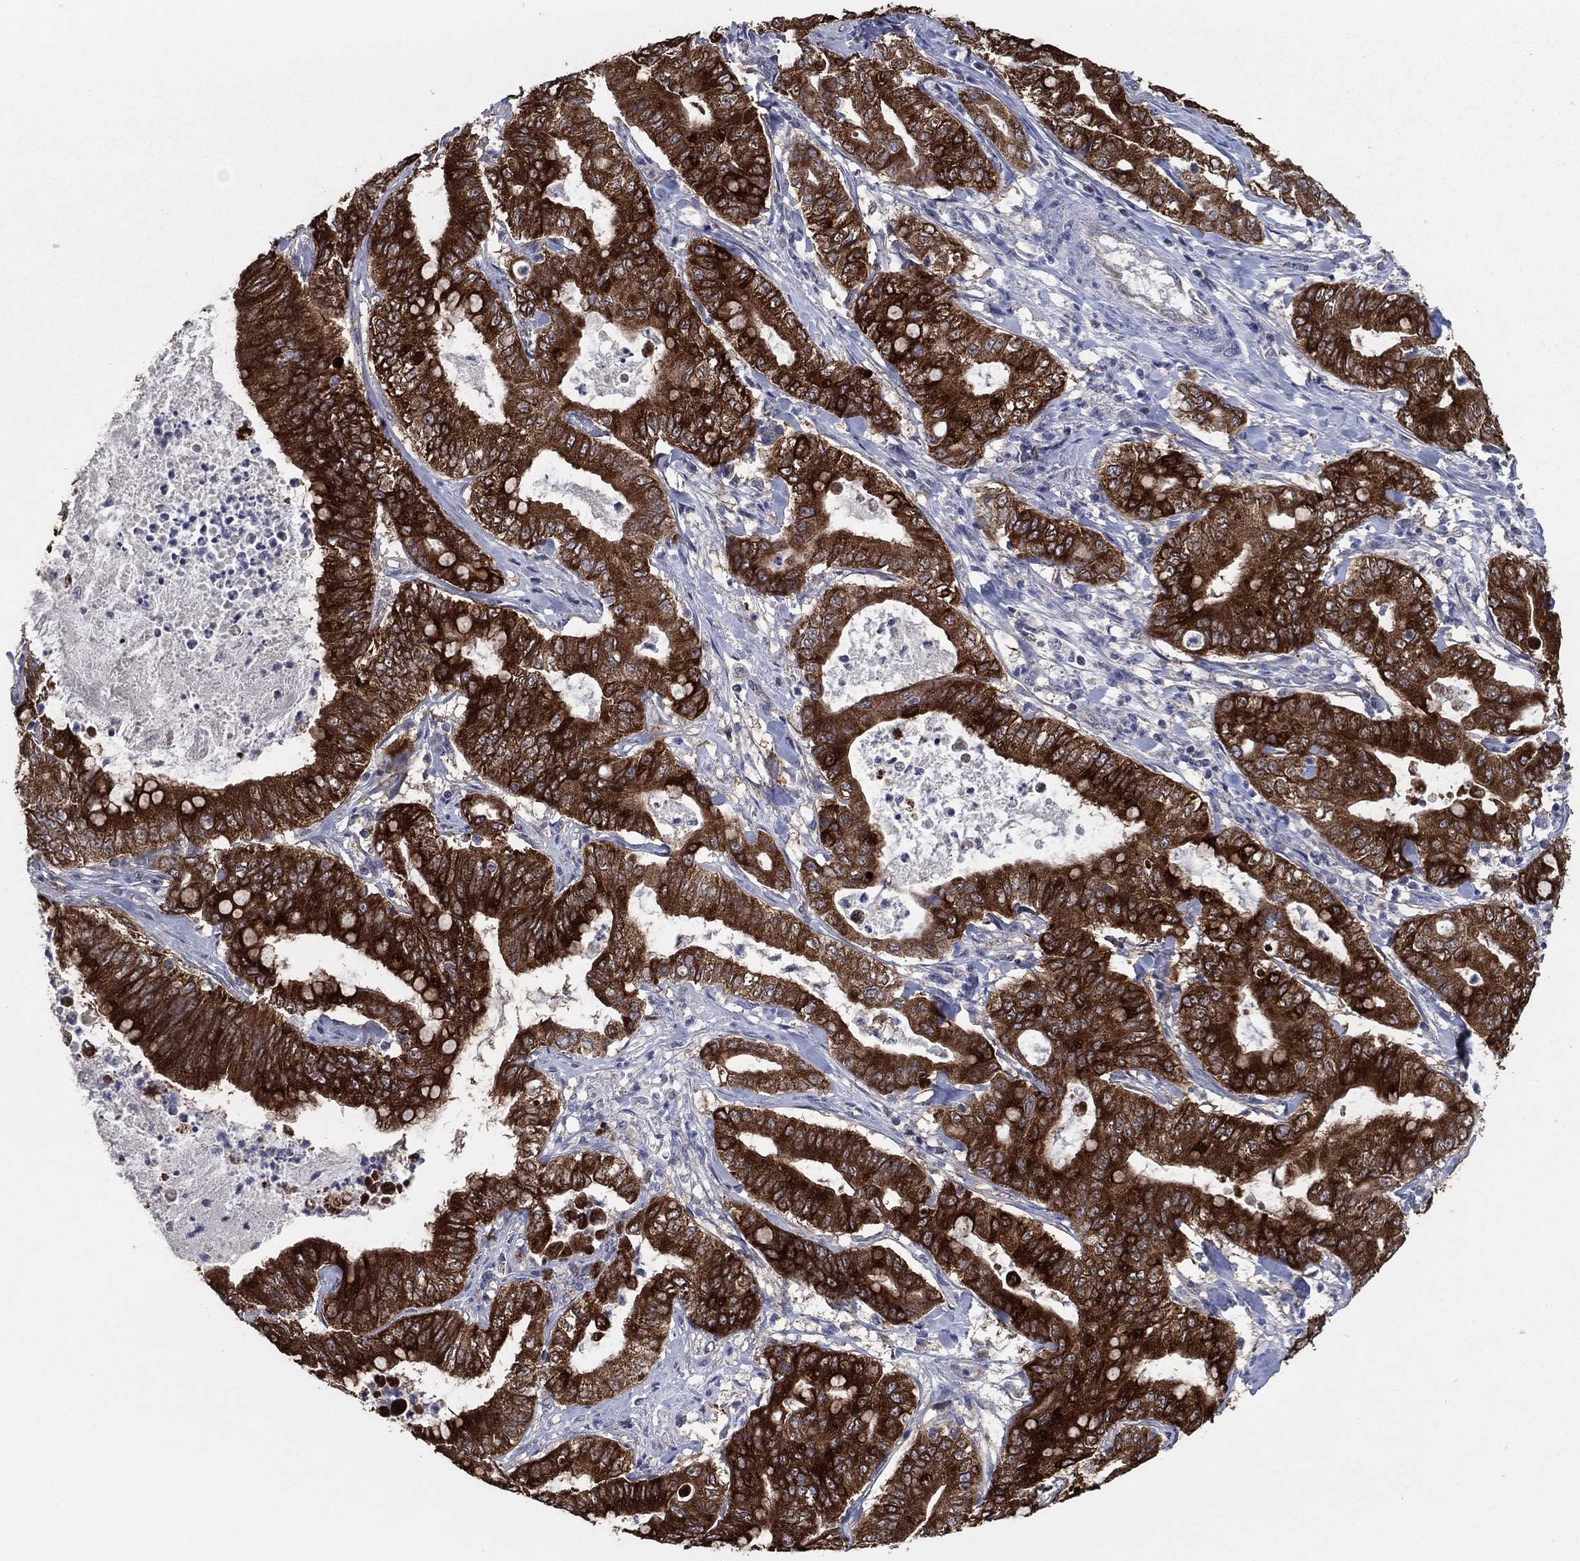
{"staining": {"intensity": "strong", "quantity": ">75%", "location": "cytoplasmic/membranous"}, "tissue": "pancreatic cancer", "cell_type": "Tumor cells", "image_type": "cancer", "snomed": [{"axis": "morphology", "description": "Adenocarcinoma, NOS"}, {"axis": "topography", "description": "Pancreas"}], "caption": "The histopathology image demonstrates staining of pancreatic cancer, revealing strong cytoplasmic/membranous protein staining (brown color) within tumor cells. The protein of interest is stained brown, and the nuclei are stained in blue (DAB IHC with brightfield microscopy, high magnification).", "gene": "HID1", "patient": {"sex": "male", "age": 71}}